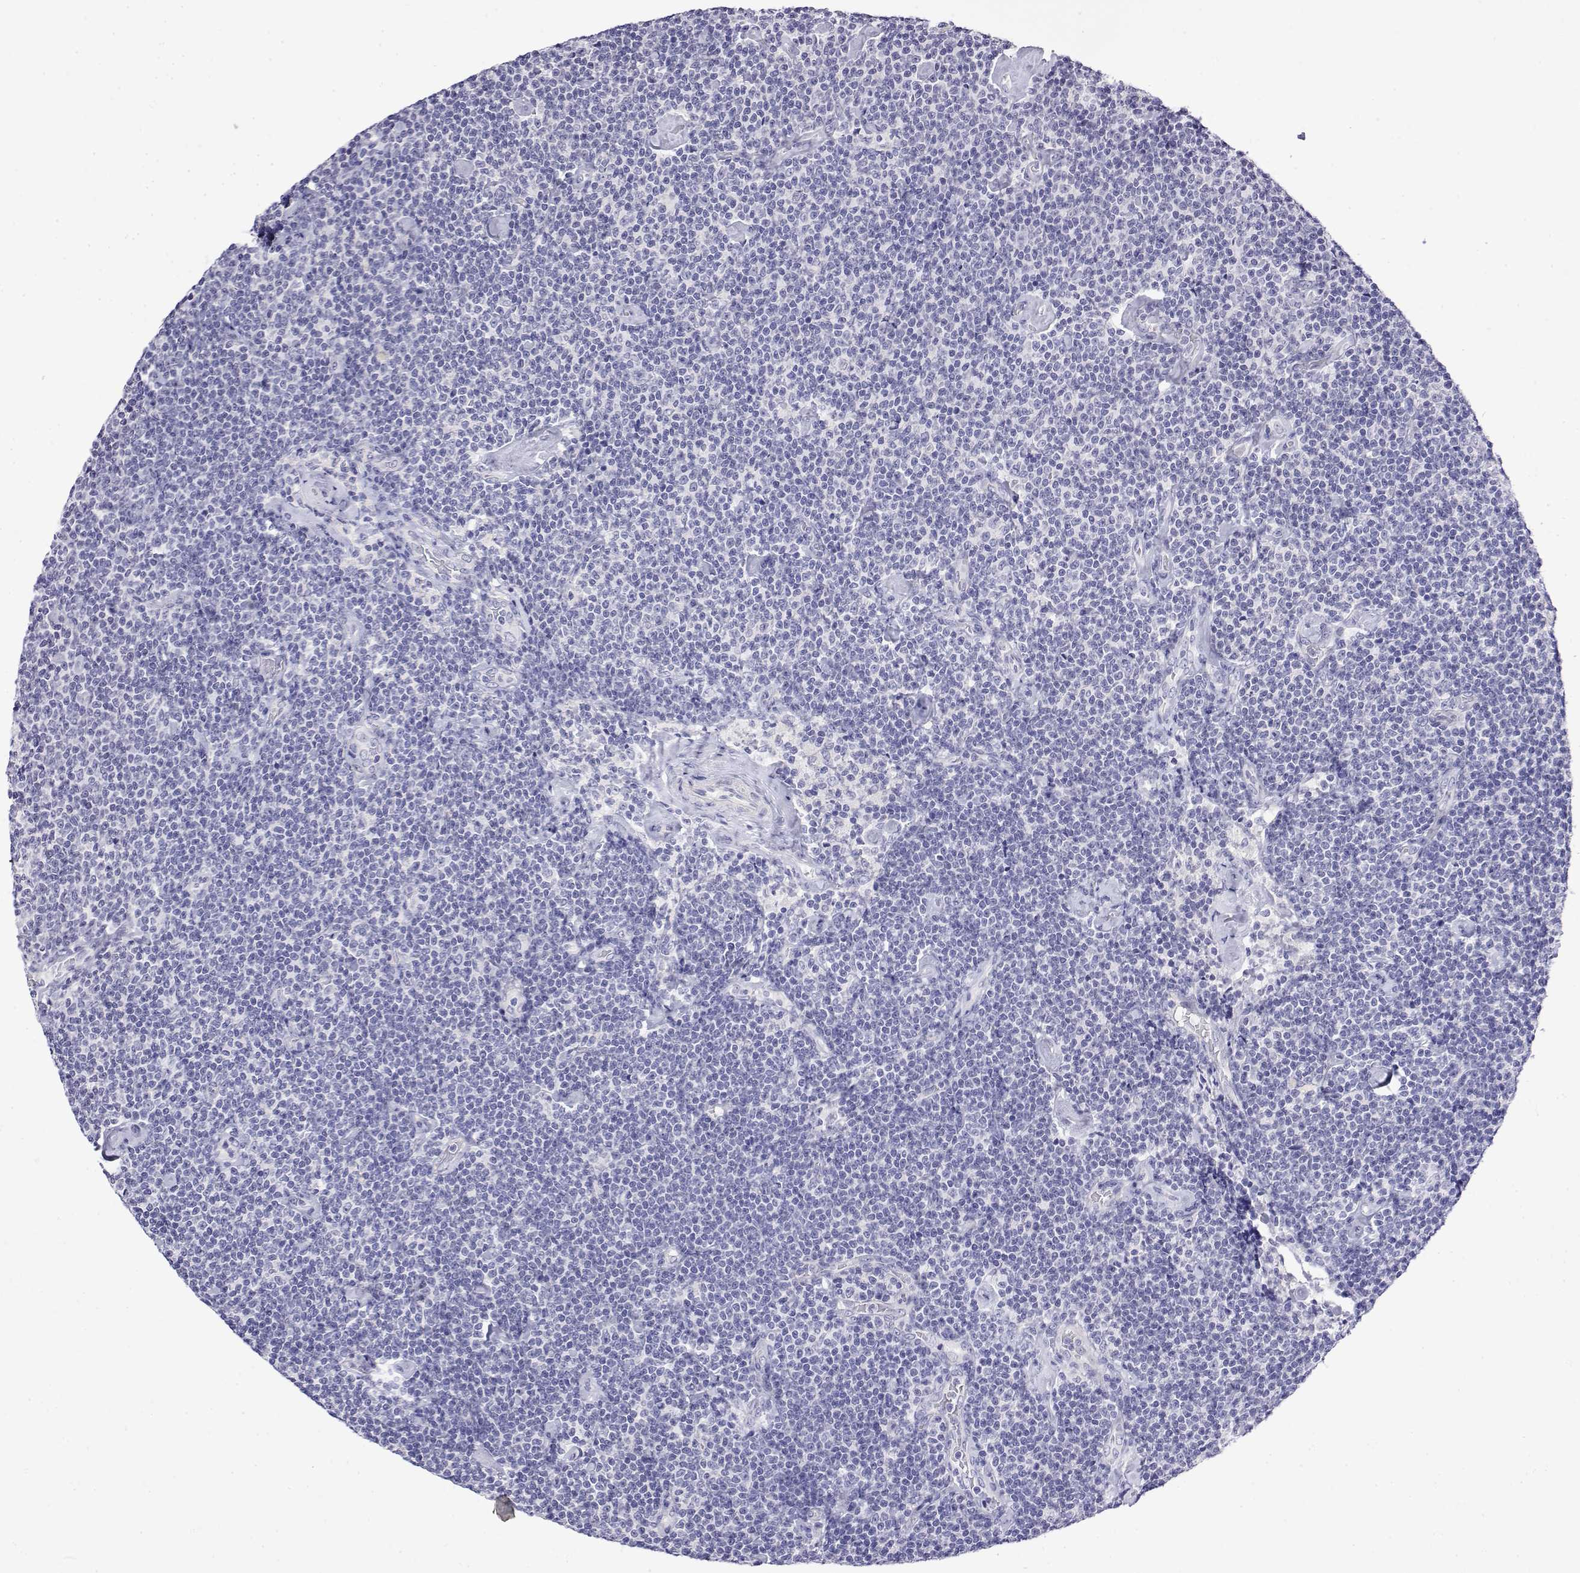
{"staining": {"intensity": "negative", "quantity": "none", "location": "none"}, "tissue": "lymphoma", "cell_type": "Tumor cells", "image_type": "cancer", "snomed": [{"axis": "morphology", "description": "Malignant lymphoma, non-Hodgkin's type, Low grade"}, {"axis": "topography", "description": "Lymph node"}], "caption": "Image shows no protein expression in tumor cells of lymphoma tissue.", "gene": "LY6D", "patient": {"sex": "male", "age": 81}}